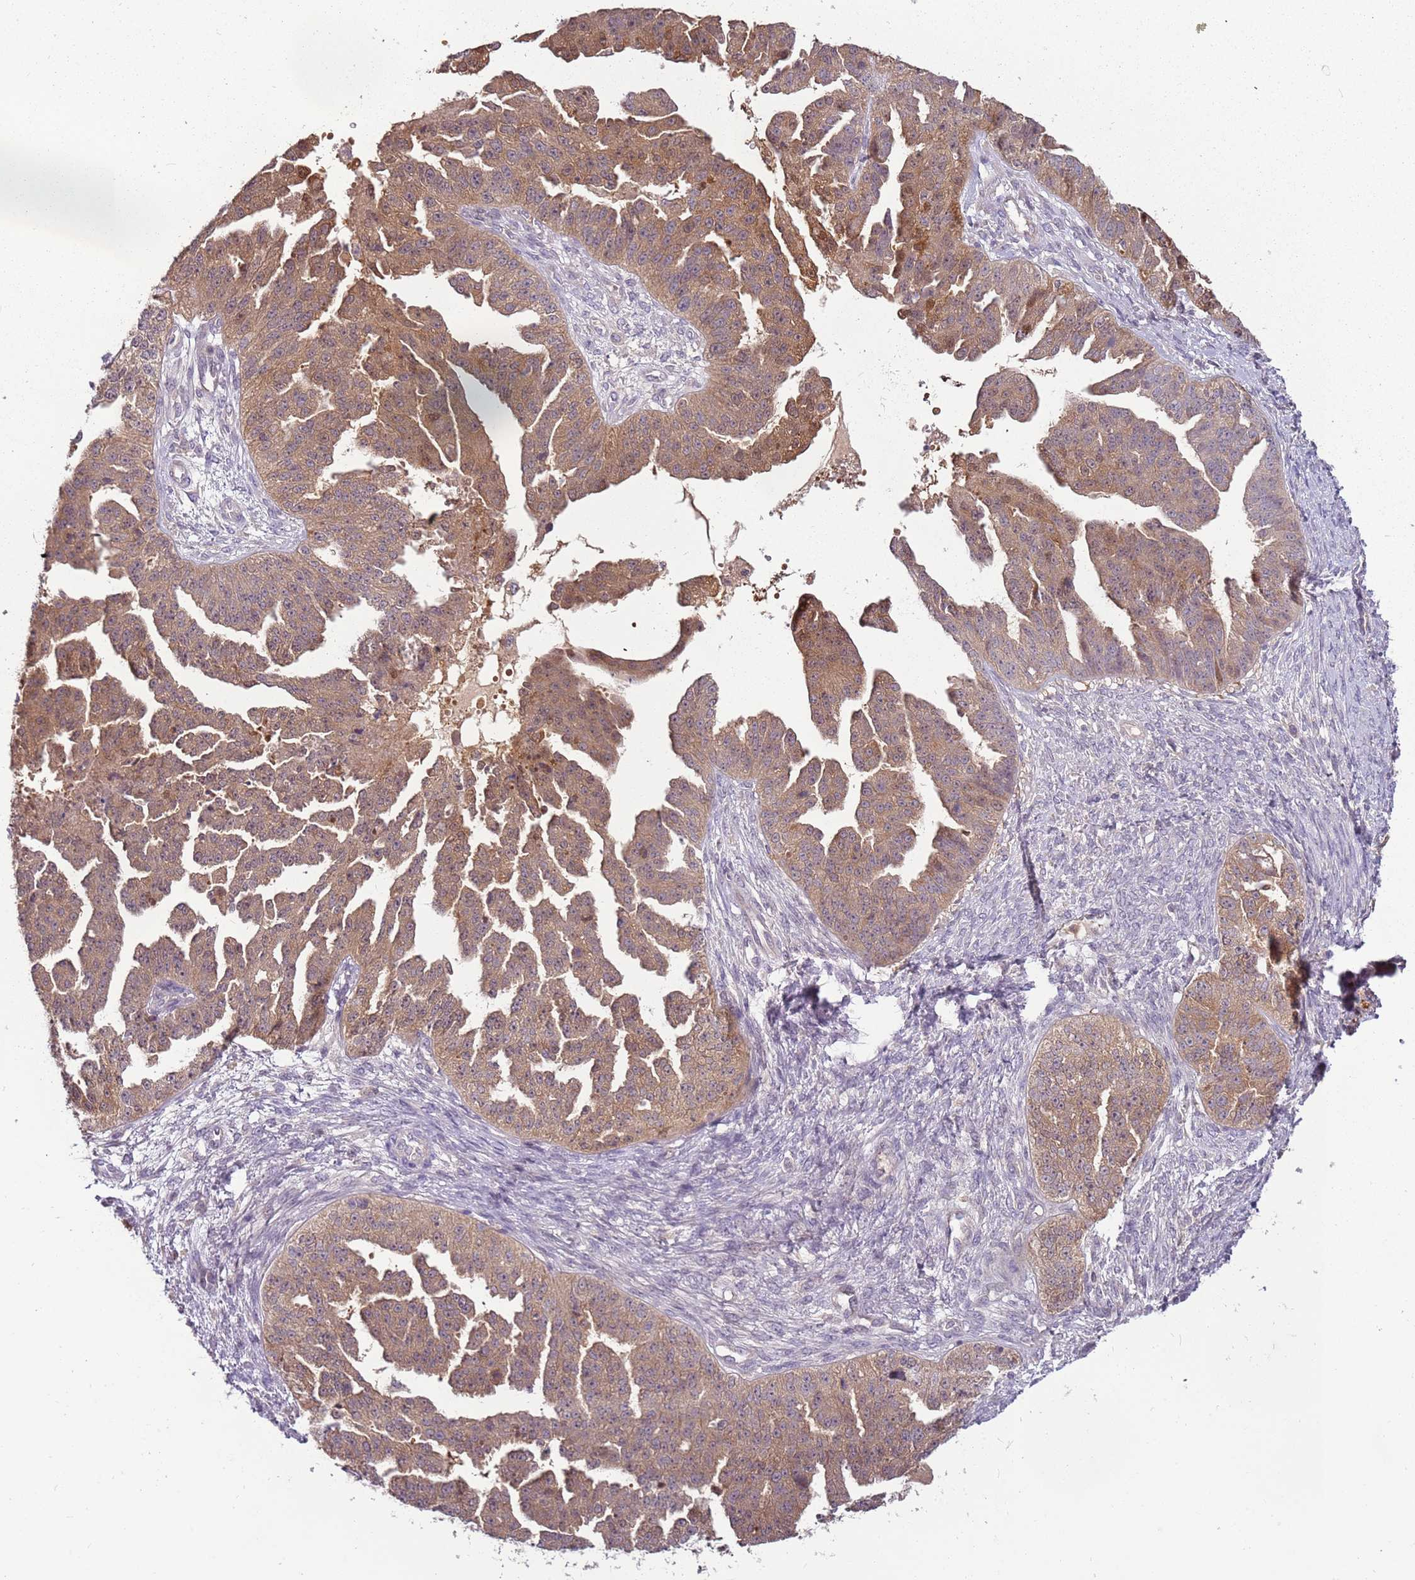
{"staining": {"intensity": "moderate", "quantity": ">75%", "location": "cytoplasmic/membranous"}, "tissue": "ovarian cancer", "cell_type": "Tumor cells", "image_type": "cancer", "snomed": [{"axis": "morphology", "description": "Cystadenocarcinoma, serous, NOS"}, {"axis": "topography", "description": "Ovary"}], "caption": "Human serous cystadenocarcinoma (ovarian) stained for a protein (brown) exhibits moderate cytoplasmic/membranous positive staining in about >75% of tumor cells.", "gene": "ARHGAP5", "patient": {"sex": "female", "age": 58}}